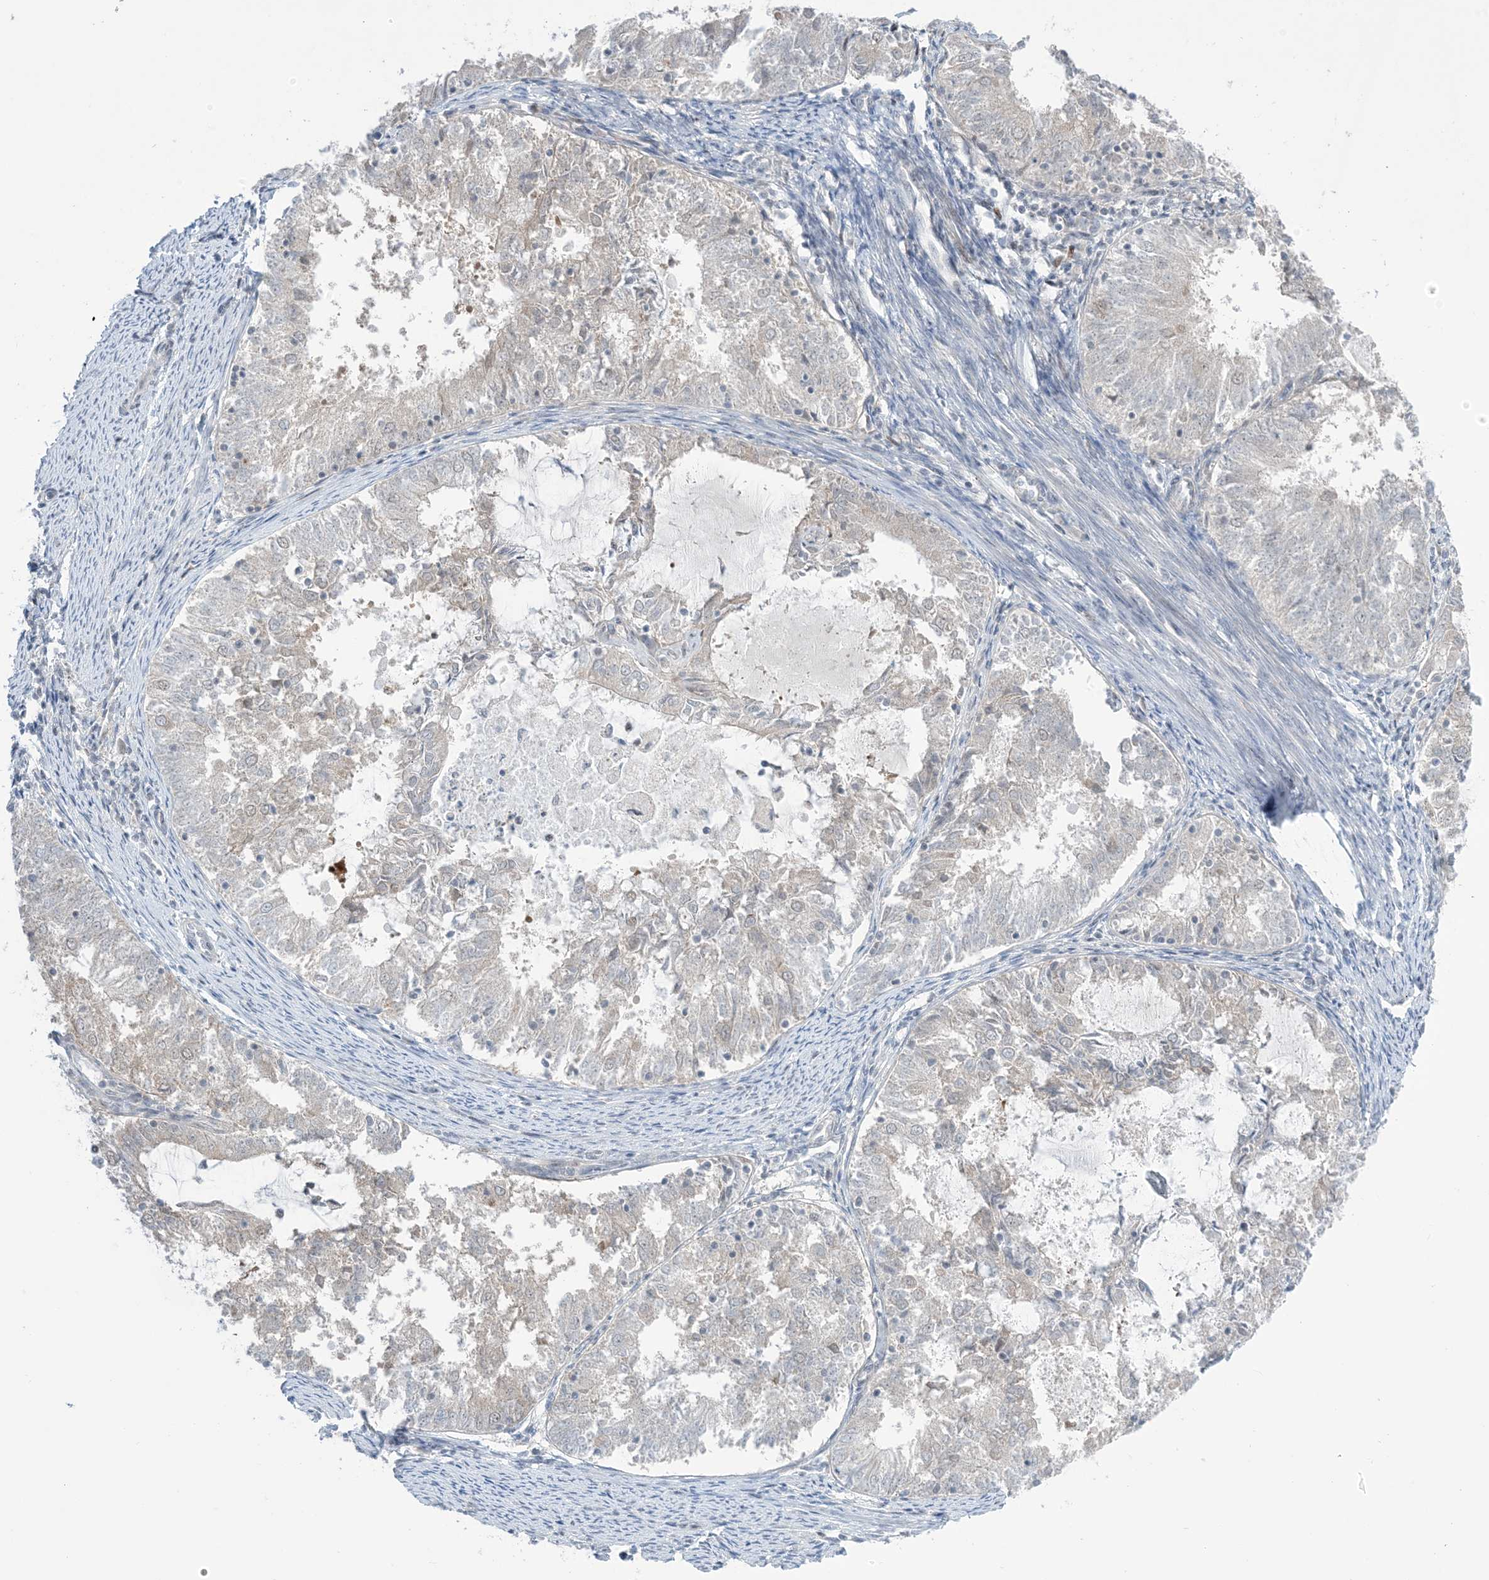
{"staining": {"intensity": "negative", "quantity": "none", "location": "none"}, "tissue": "endometrial cancer", "cell_type": "Tumor cells", "image_type": "cancer", "snomed": [{"axis": "morphology", "description": "Adenocarcinoma, NOS"}, {"axis": "topography", "description": "Endometrium"}], "caption": "Photomicrograph shows no protein expression in tumor cells of endometrial cancer tissue. Nuclei are stained in blue.", "gene": "TFPT", "patient": {"sex": "female", "age": 57}}